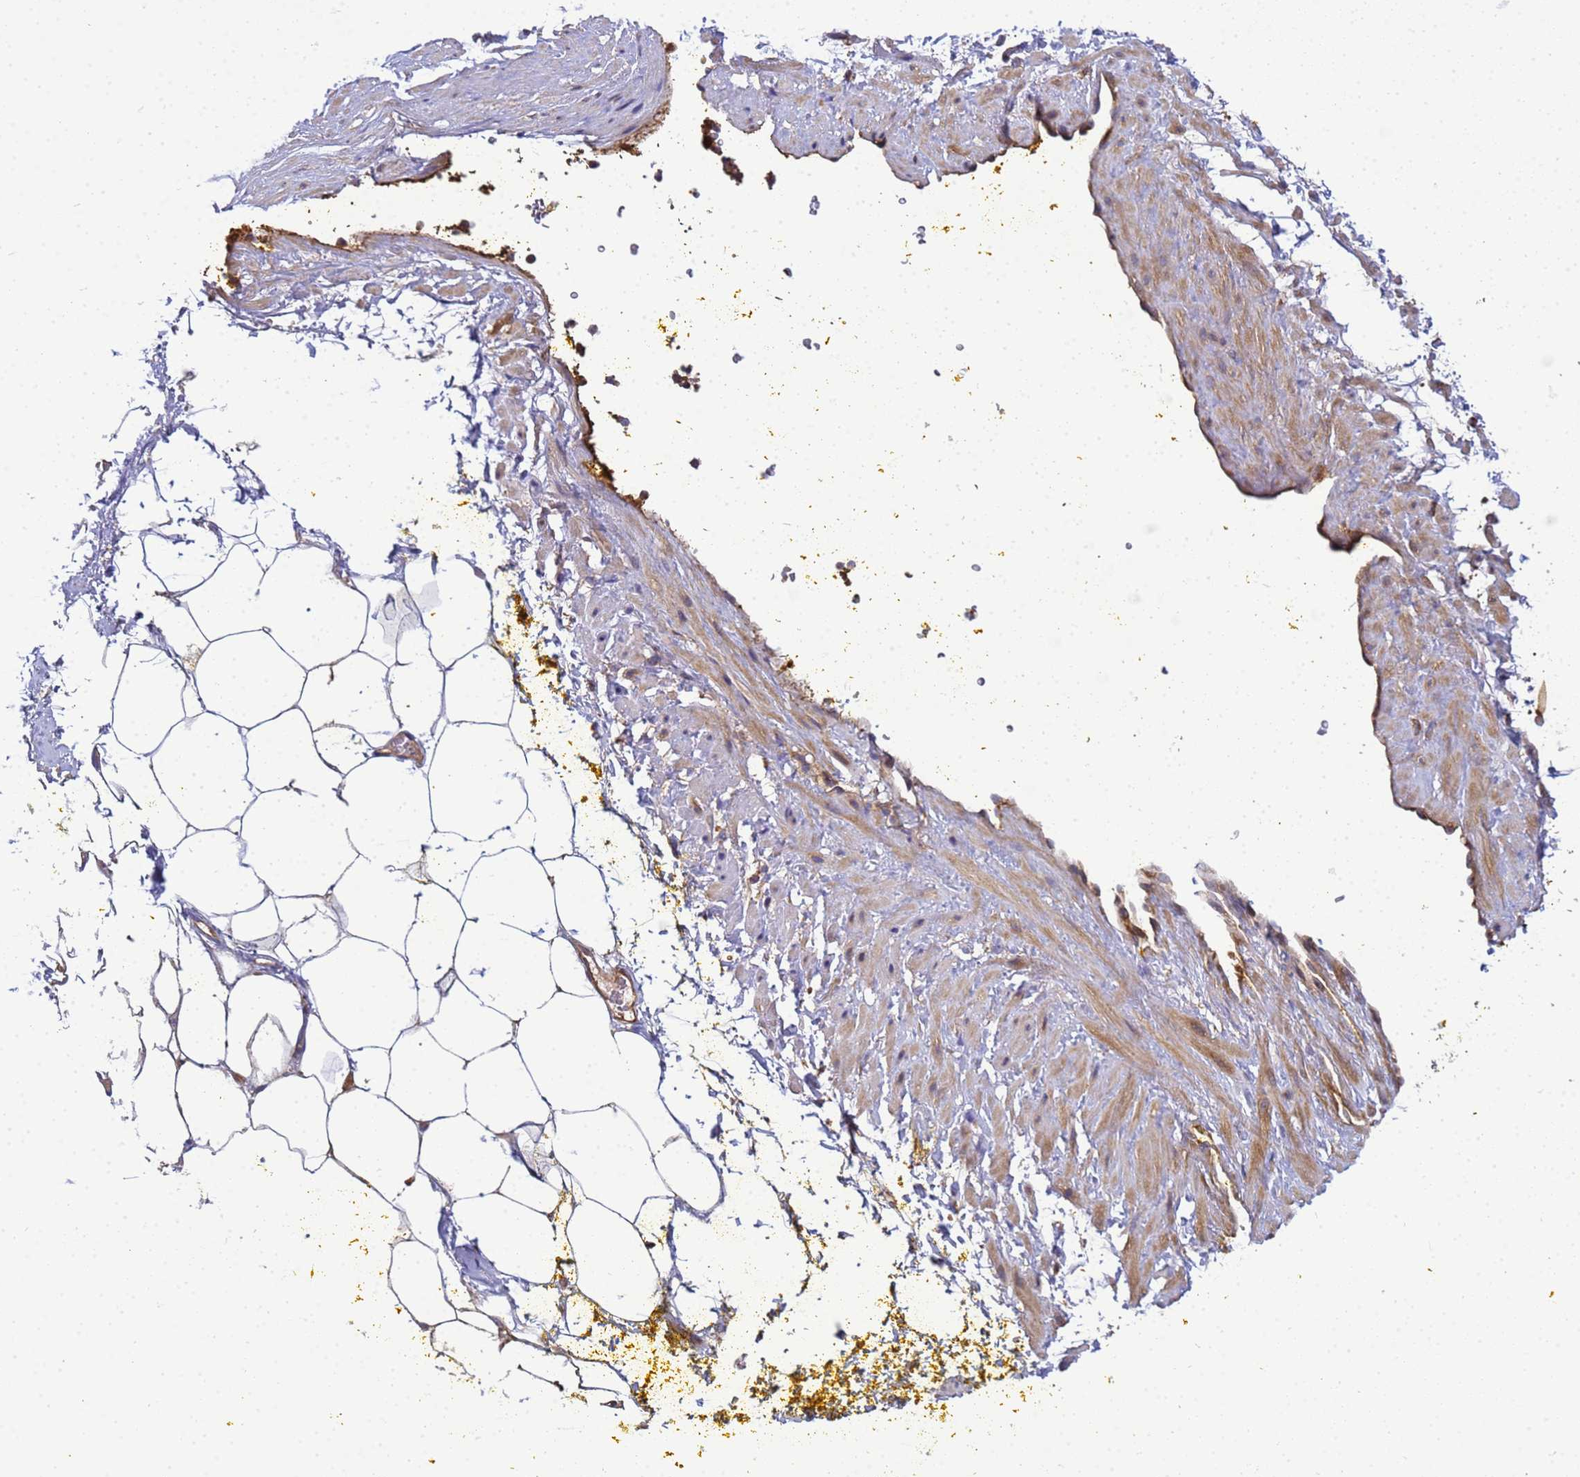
{"staining": {"intensity": "moderate", "quantity": ">75%", "location": "cytoplasmic/membranous"}, "tissue": "adipose tissue", "cell_type": "Adipocytes", "image_type": "normal", "snomed": [{"axis": "morphology", "description": "Normal tissue, NOS"}, {"axis": "morphology", "description": "Adenocarcinoma, Low grade"}, {"axis": "topography", "description": "Prostate"}, {"axis": "topography", "description": "Peripheral nerve tissue"}], "caption": "Immunohistochemical staining of normal adipose tissue exhibits moderate cytoplasmic/membranous protein positivity in approximately >75% of adipocytes. (Stains: DAB in brown, nuclei in blue, Microscopy: brightfield microscopy at high magnification).", "gene": "BECN1", "patient": {"sex": "male", "age": 63}}